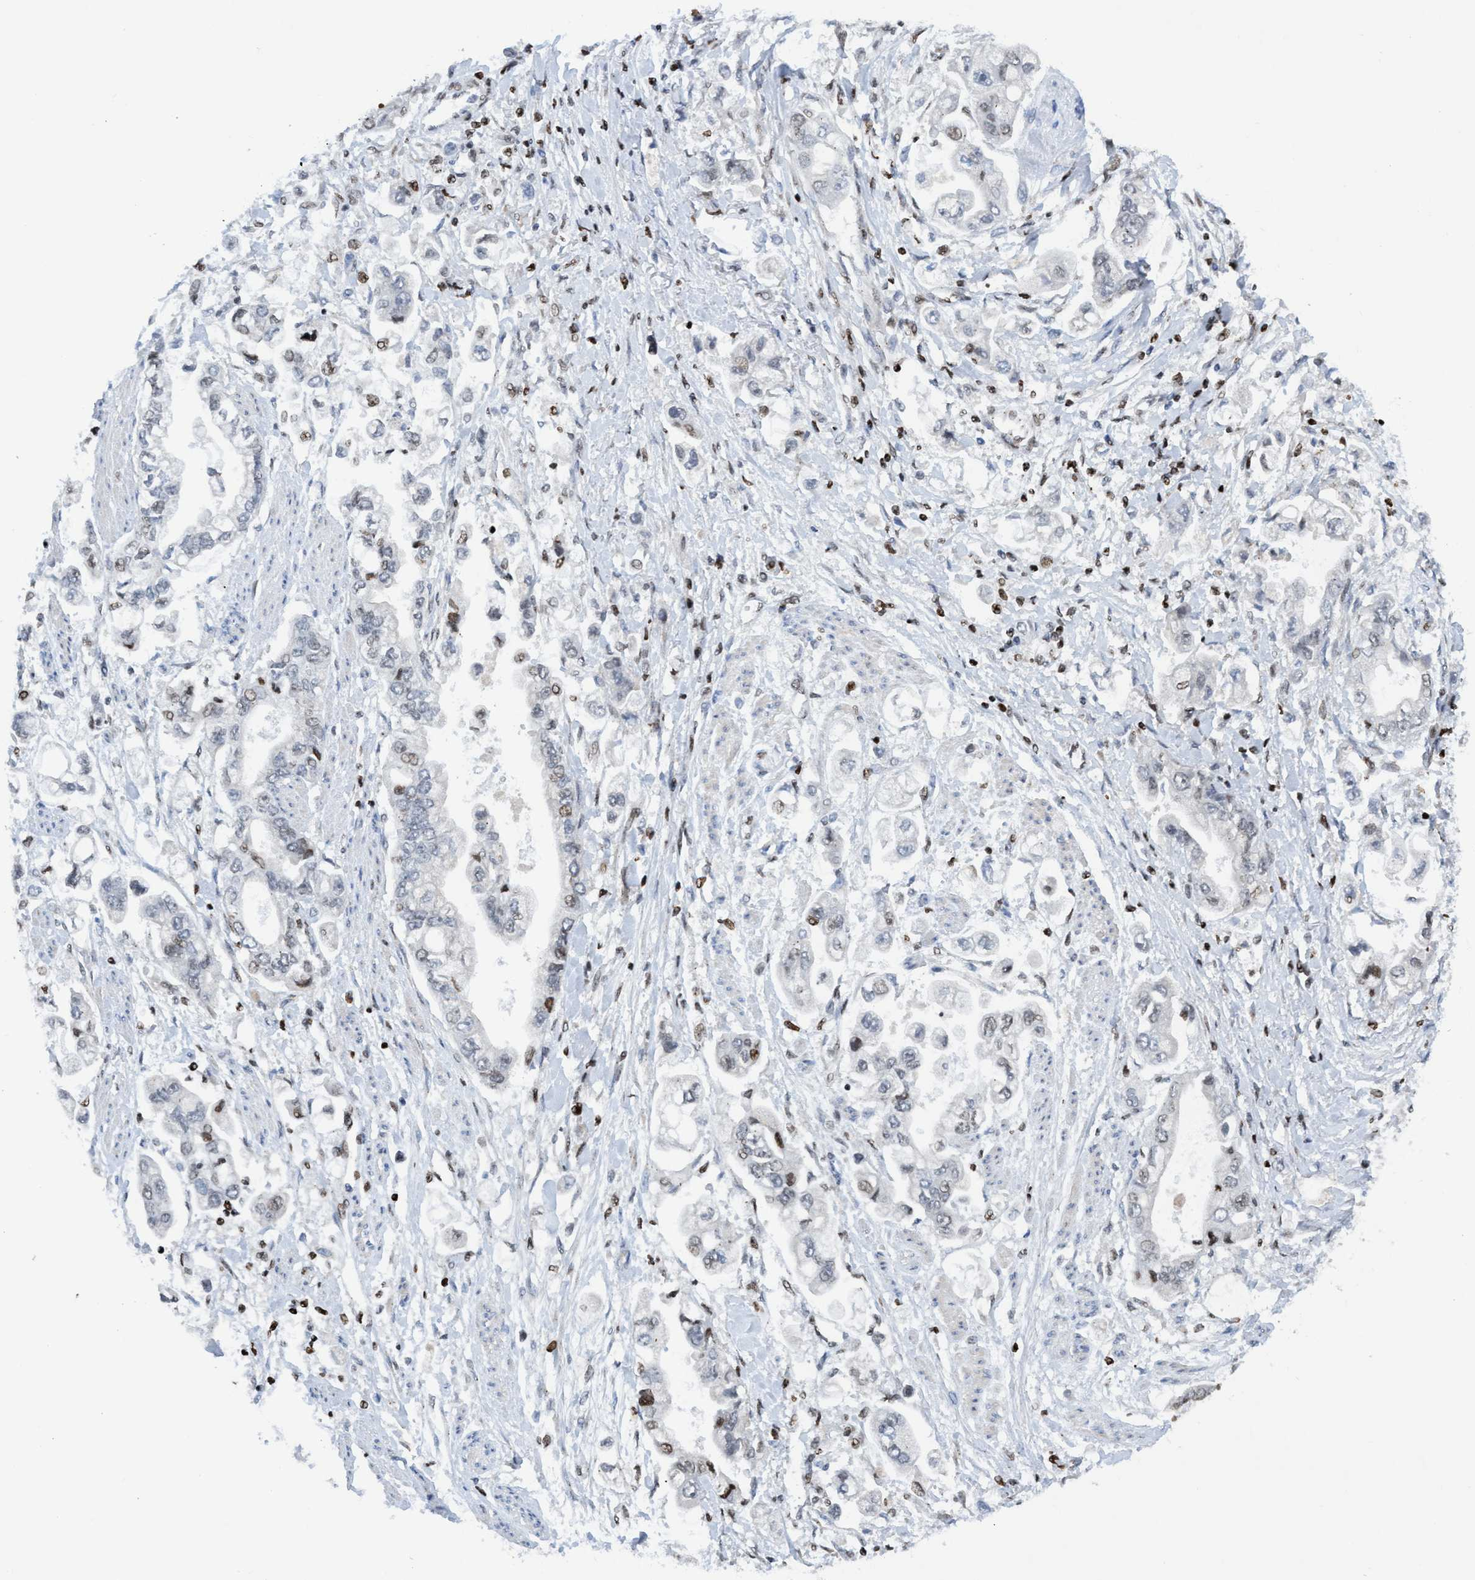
{"staining": {"intensity": "weak", "quantity": "<25%", "location": "nuclear"}, "tissue": "stomach cancer", "cell_type": "Tumor cells", "image_type": "cancer", "snomed": [{"axis": "morphology", "description": "Normal tissue, NOS"}, {"axis": "morphology", "description": "Adenocarcinoma, NOS"}, {"axis": "topography", "description": "Stomach"}], "caption": "Tumor cells show no significant protein expression in stomach cancer. (Stains: DAB immunohistochemistry (IHC) with hematoxylin counter stain, Microscopy: brightfield microscopy at high magnification).", "gene": "CBX2", "patient": {"sex": "male", "age": 62}}